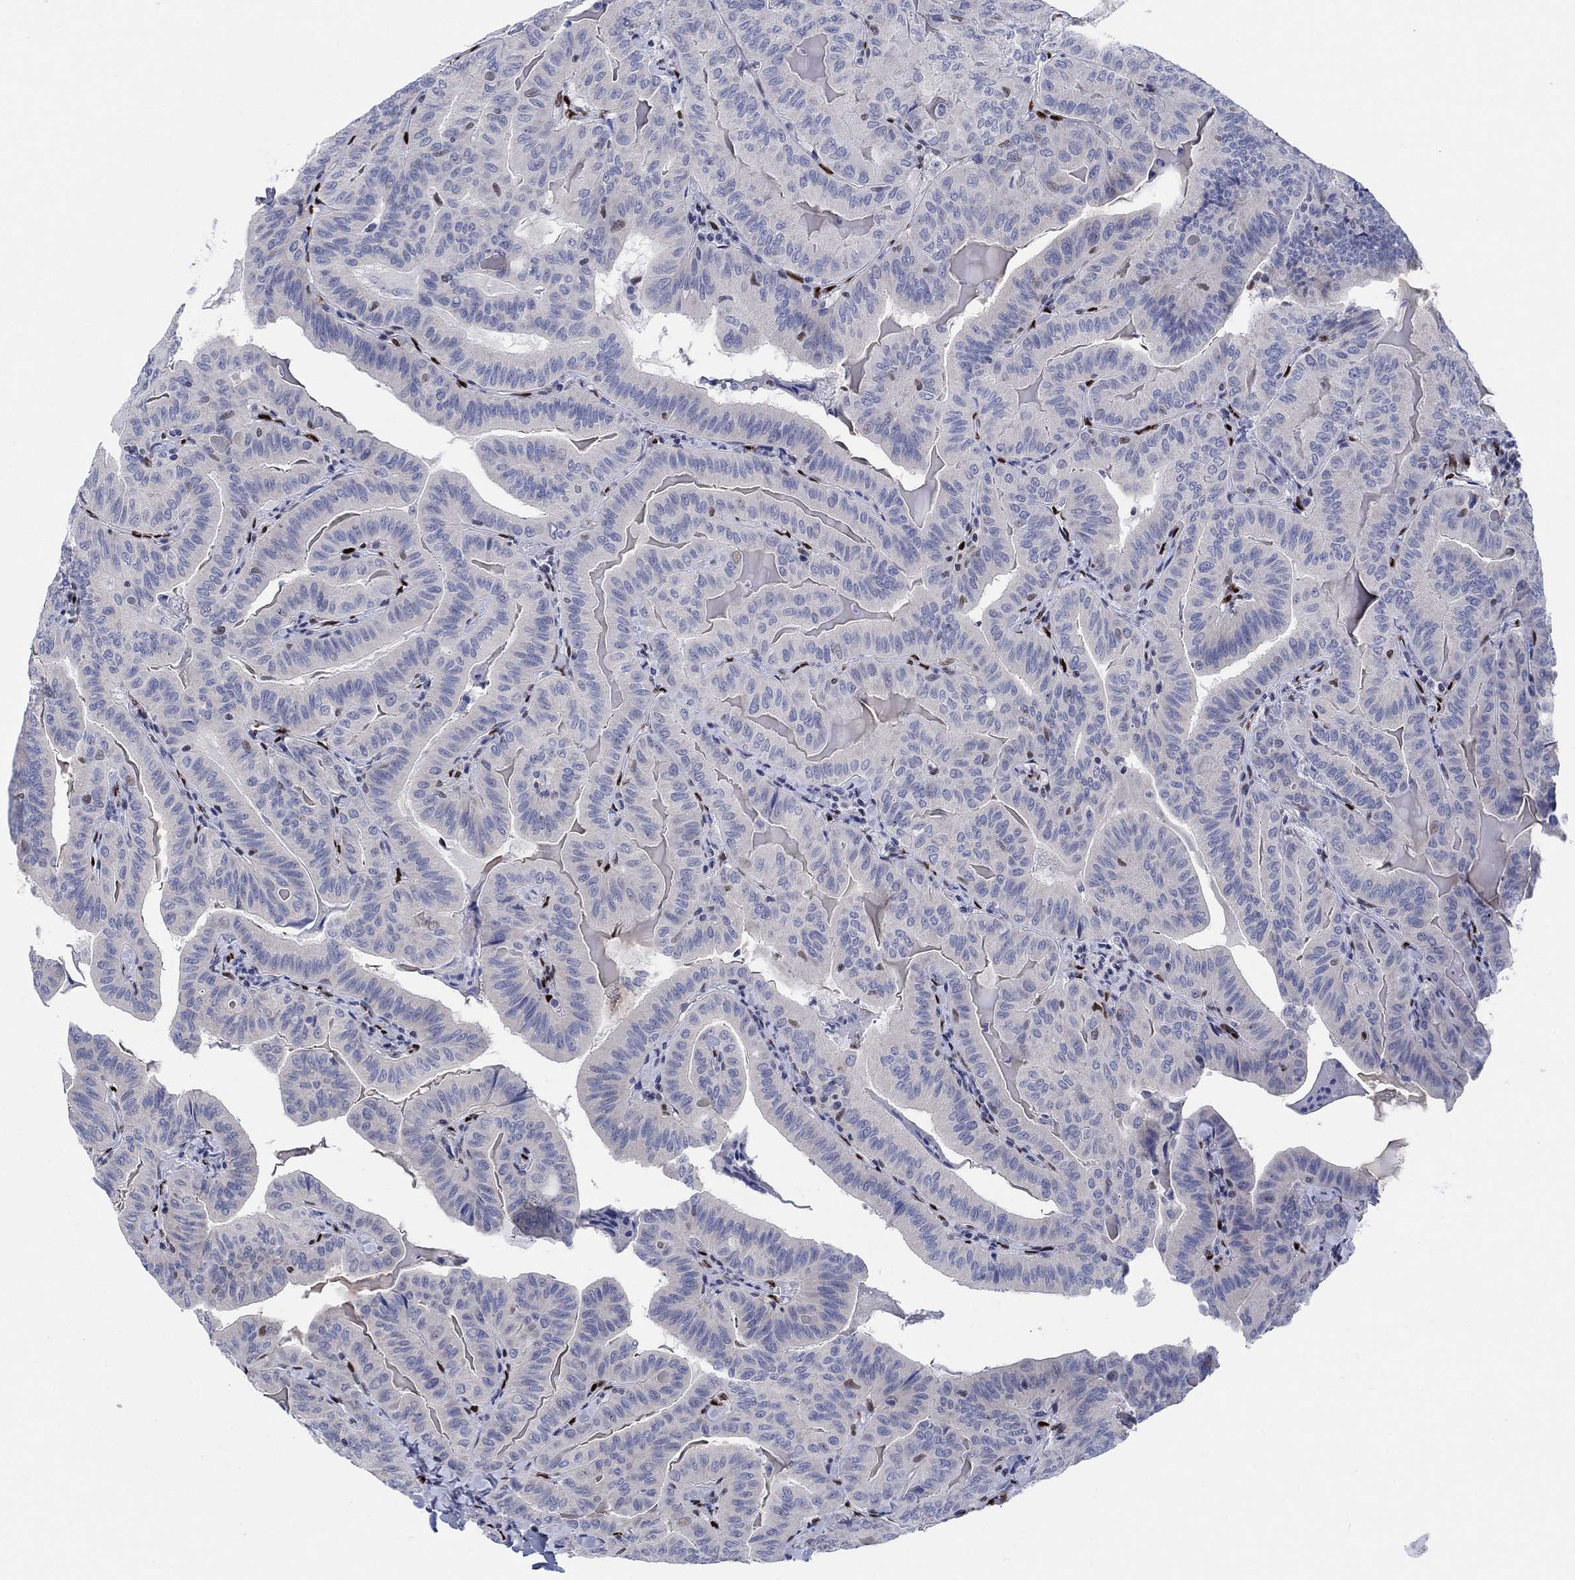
{"staining": {"intensity": "negative", "quantity": "none", "location": "none"}, "tissue": "thyroid cancer", "cell_type": "Tumor cells", "image_type": "cancer", "snomed": [{"axis": "morphology", "description": "Papillary adenocarcinoma, NOS"}, {"axis": "topography", "description": "Thyroid gland"}], "caption": "This is an immunohistochemistry (IHC) photomicrograph of thyroid cancer. There is no expression in tumor cells.", "gene": "ZEB1", "patient": {"sex": "female", "age": 68}}